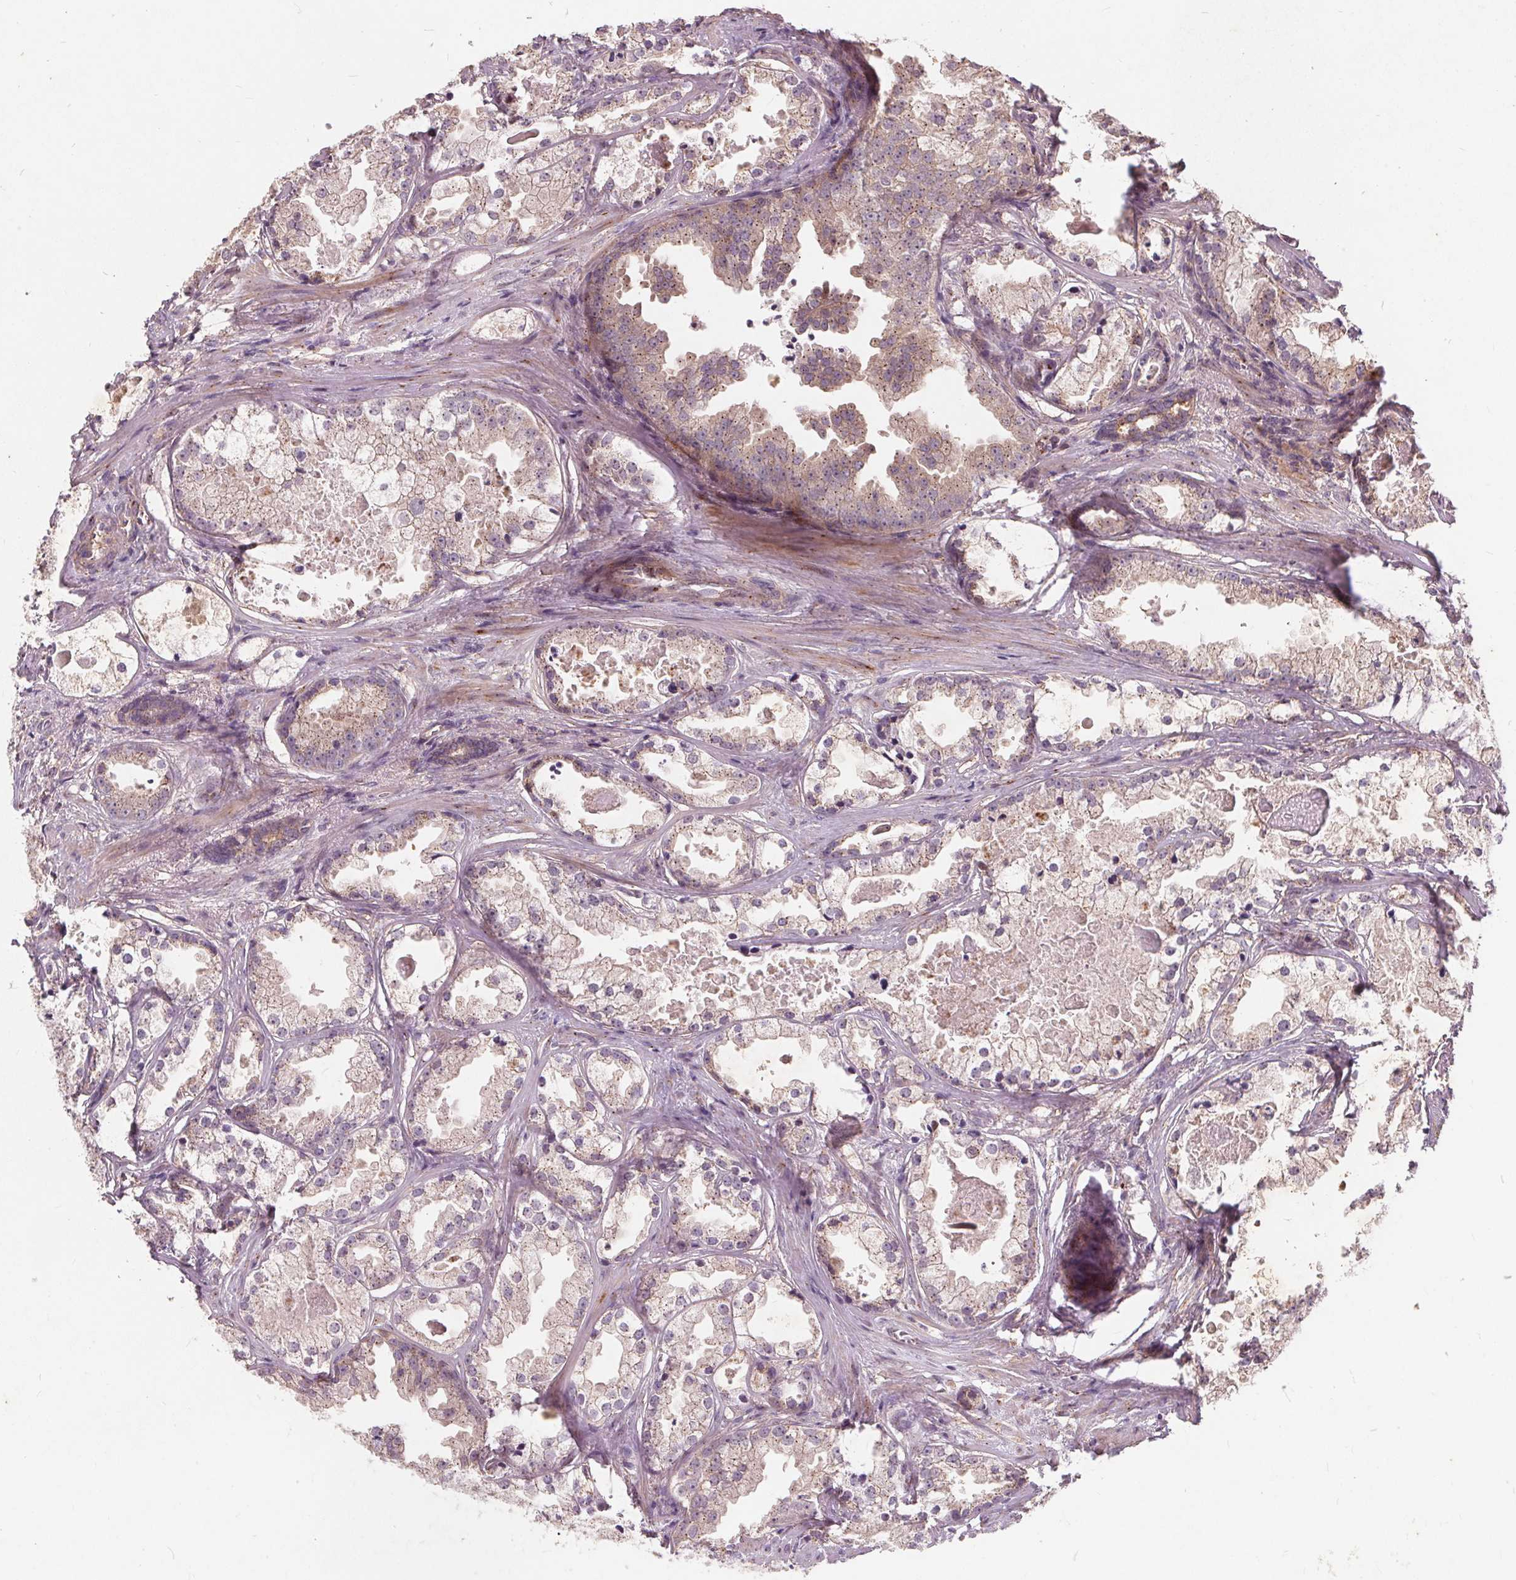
{"staining": {"intensity": "negative", "quantity": "none", "location": "none"}, "tissue": "prostate cancer", "cell_type": "Tumor cells", "image_type": "cancer", "snomed": [{"axis": "morphology", "description": "Adenocarcinoma, Low grade"}, {"axis": "topography", "description": "Prostate"}], "caption": "DAB (3,3'-diaminobenzidine) immunohistochemical staining of human low-grade adenocarcinoma (prostate) shows no significant expression in tumor cells.", "gene": "CSNK1G2", "patient": {"sex": "male", "age": 65}}